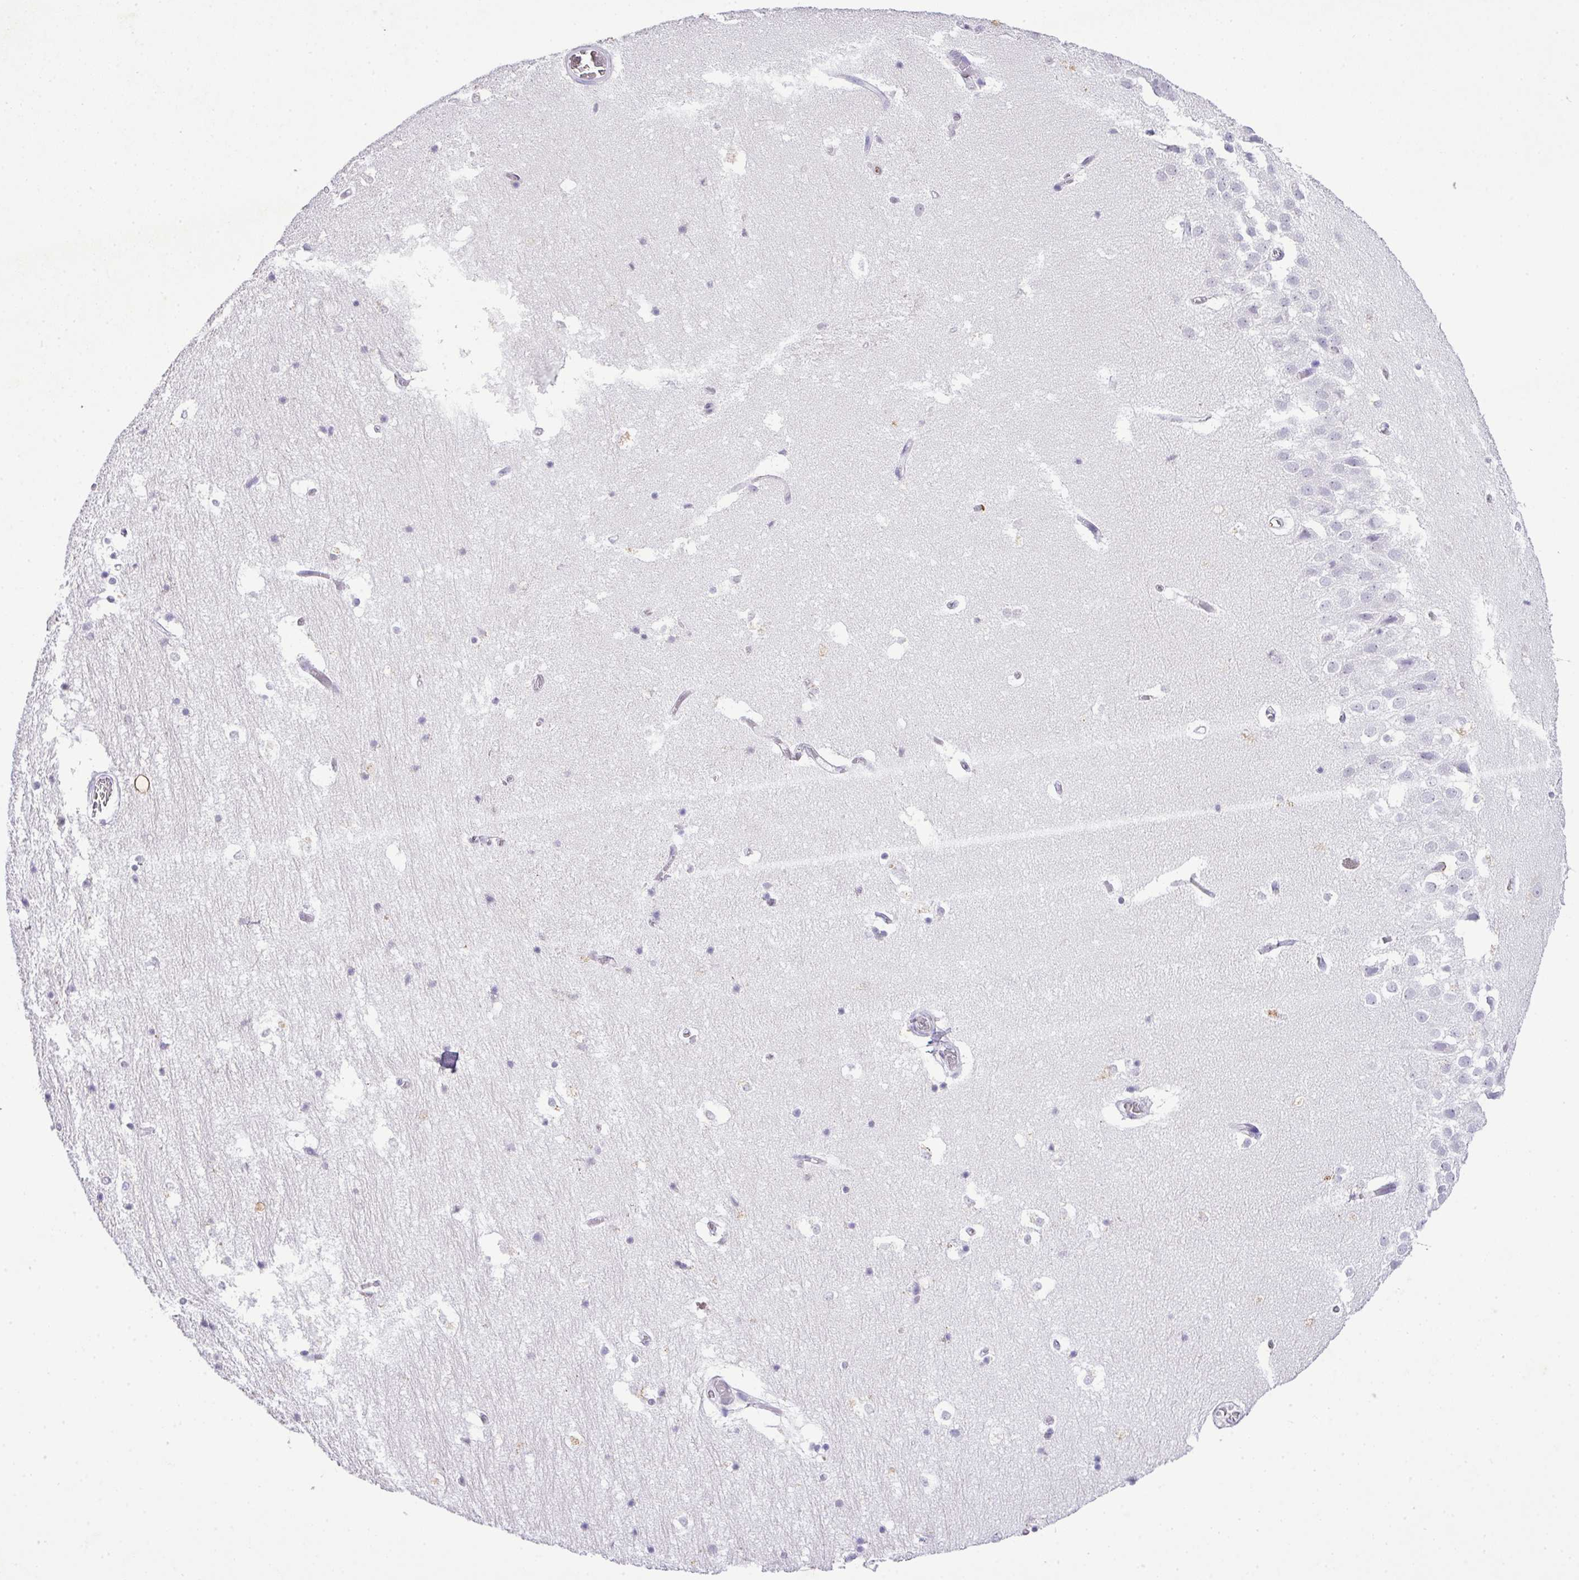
{"staining": {"intensity": "negative", "quantity": "none", "location": "none"}, "tissue": "hippocampus", "cell_type": "Glial cells", "image_type": "normal", "snomed": [{"axis": "morphology", "description": "Normal tissue, NOS"}, {"axis": "topography", "description": "Hippocampus"}], "caption": "IHC histopathology image of unremarkable hippocampus: human hippocampus stained with DAB exhibits no significant protein positivity in glial cells. The staining was performed using DAB to visualize the protein expression in brown, while the nuclei were stained in blue with hematoxylin (Magnification: 20x).", "gene": "KCNJ11", "patient": {"sex": "female", "age": 52}}